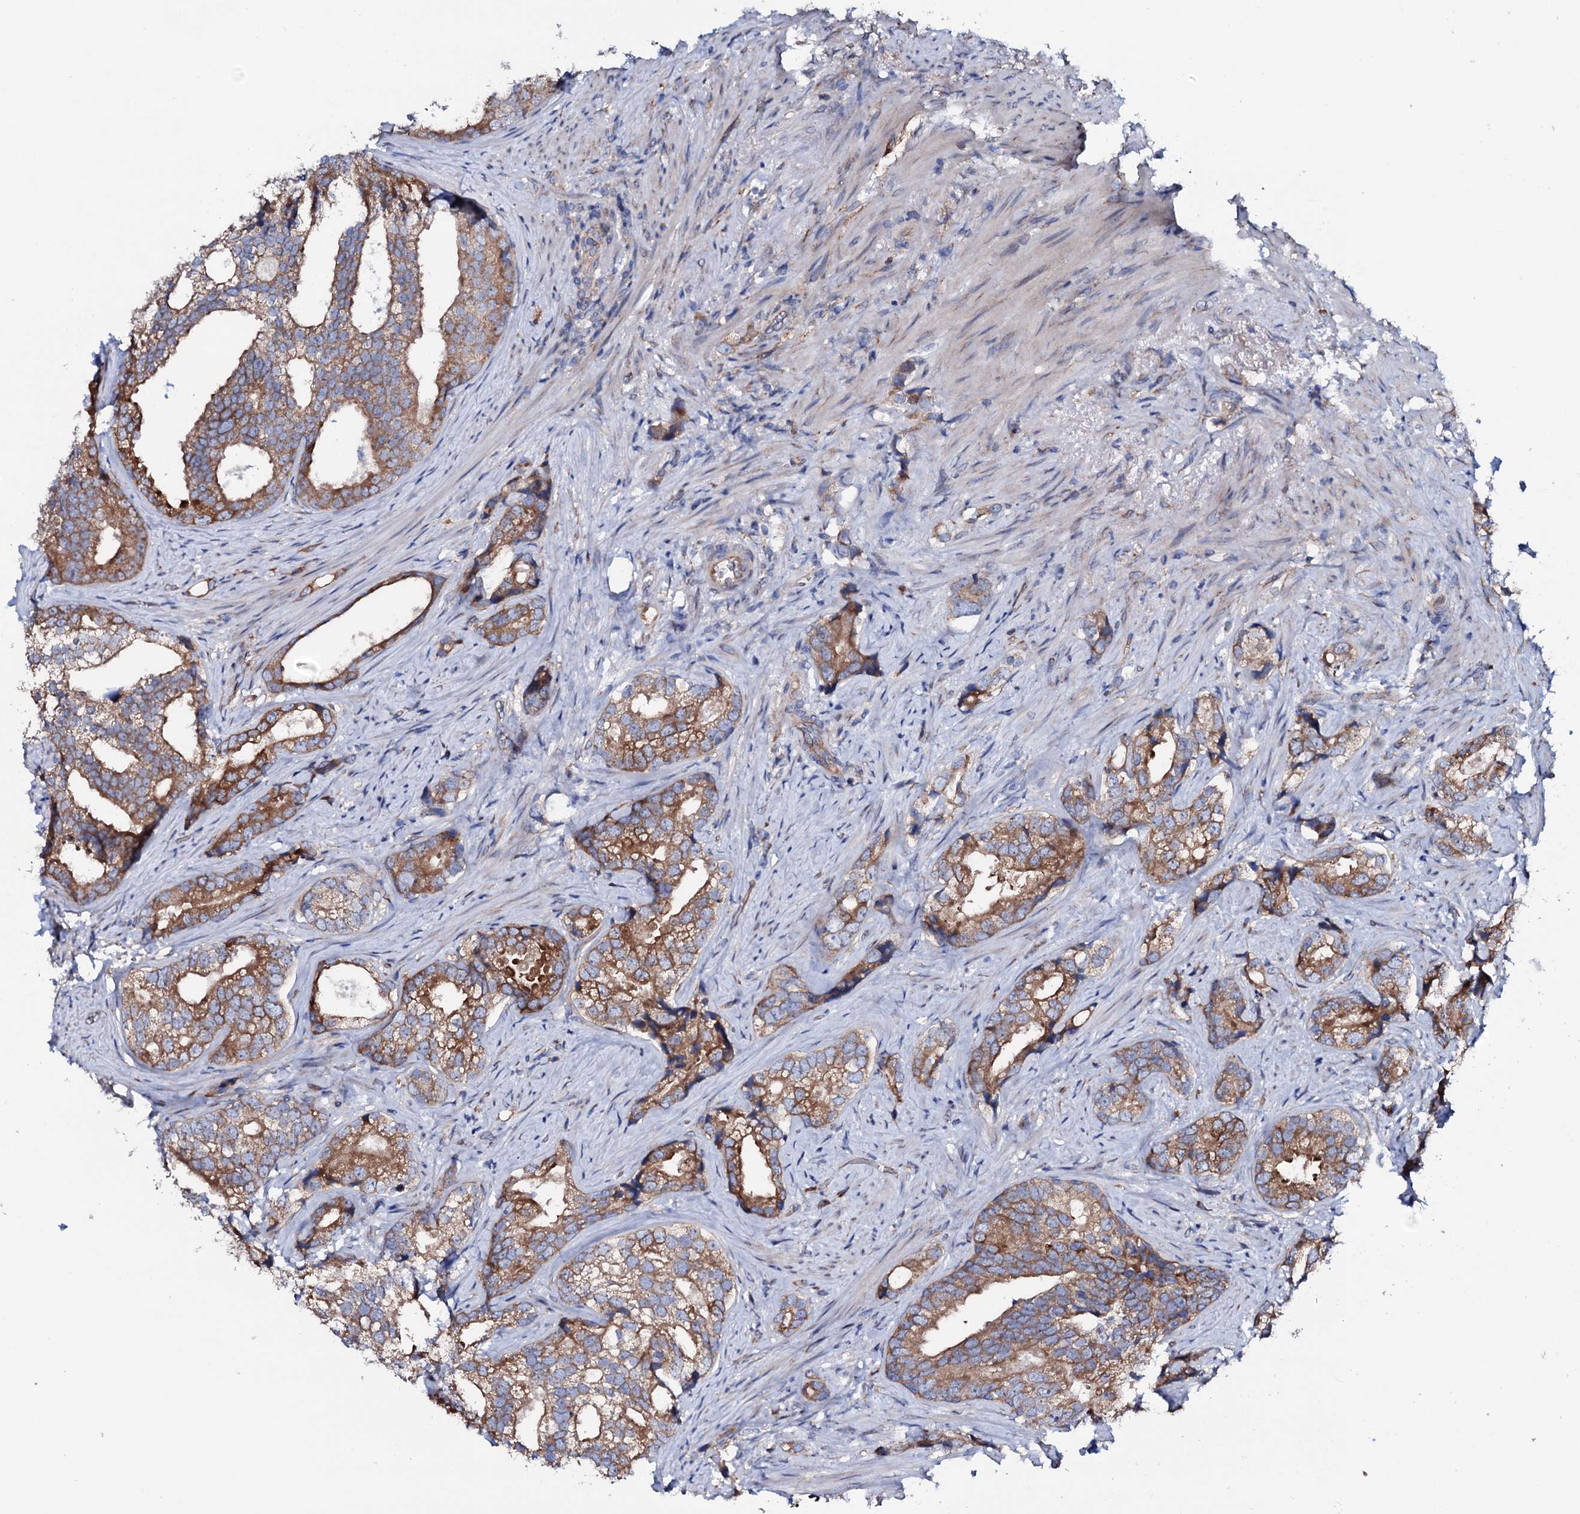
{"staining": {"intensity": "moderate", "quantity": ">75%", "location": "cytoplasmic/membranous"}, "tissue": "prostate cancer", "cell_type": "Tumor cells", "image_type": "cancer", "snomed": [{"axis": "morphology", "description": "Adenocarcinoma, High grade"}, {"axis": "topography", "description": "Prostate"}], "caption": "A histopathology image showing moderate cytoplasmic/membranous positivity in approximately >75% of tumor cells in prostate high-grade adenocarcinoma, as visualized by brown immunohistochemical staining.", "gene": "STARD13", "patient": {"sex": "male", "age": 75}}